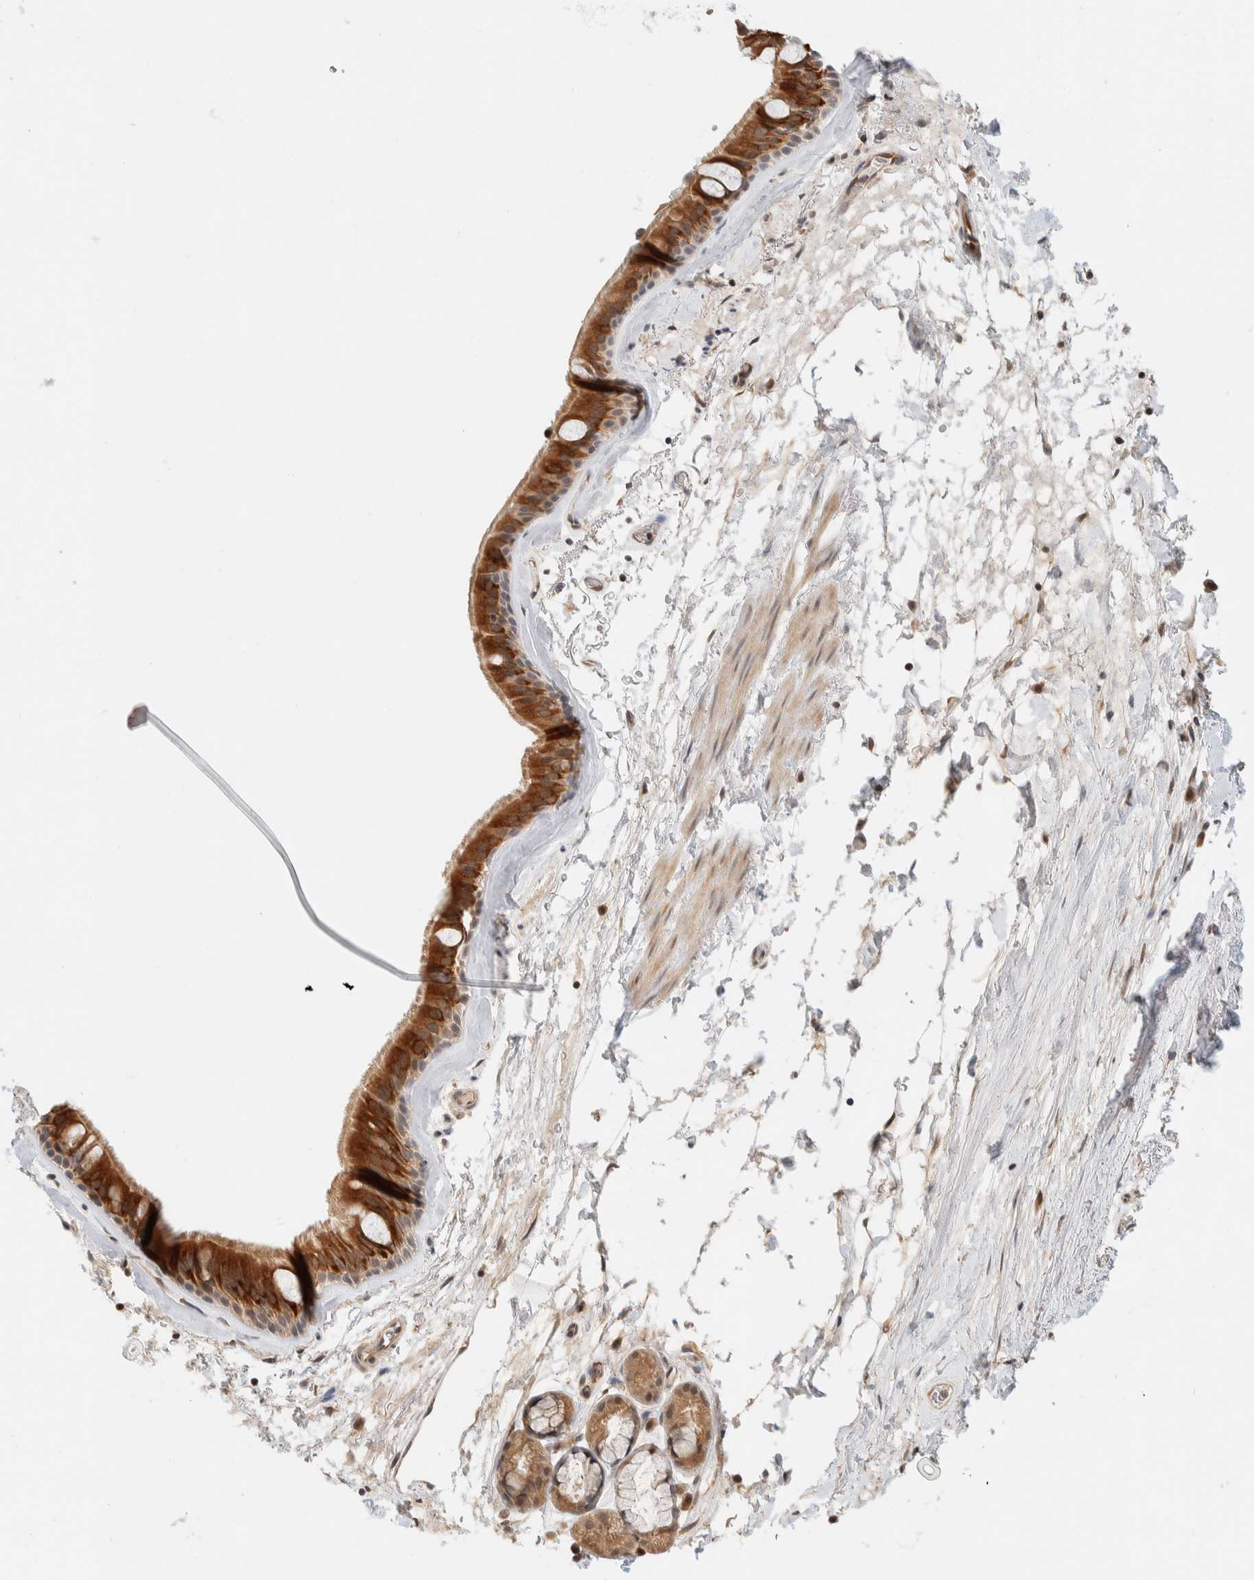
{"staining": {"intensity": "strong", "quantity": ">75%", "location": "cytoplasmic/membranous"}, "tissue": "bronchus", "cell_type": "Respiratory epithelial cells", "image_type": "normal", "snomed": [{"axis": "morphology", "description": "Normal tissue, NOS"}, {"axis": "topography", "description": "Cartilage tissue"}], "caption": "Protein expression by immunohistochemistry (IHC) shows strong cytoplasmic/membranous expression in approximately >75% of respiratory epithelial cells in benign bronchus.", "gene": "C8orf76", "patient": {"sex": "female", "age": 63}}